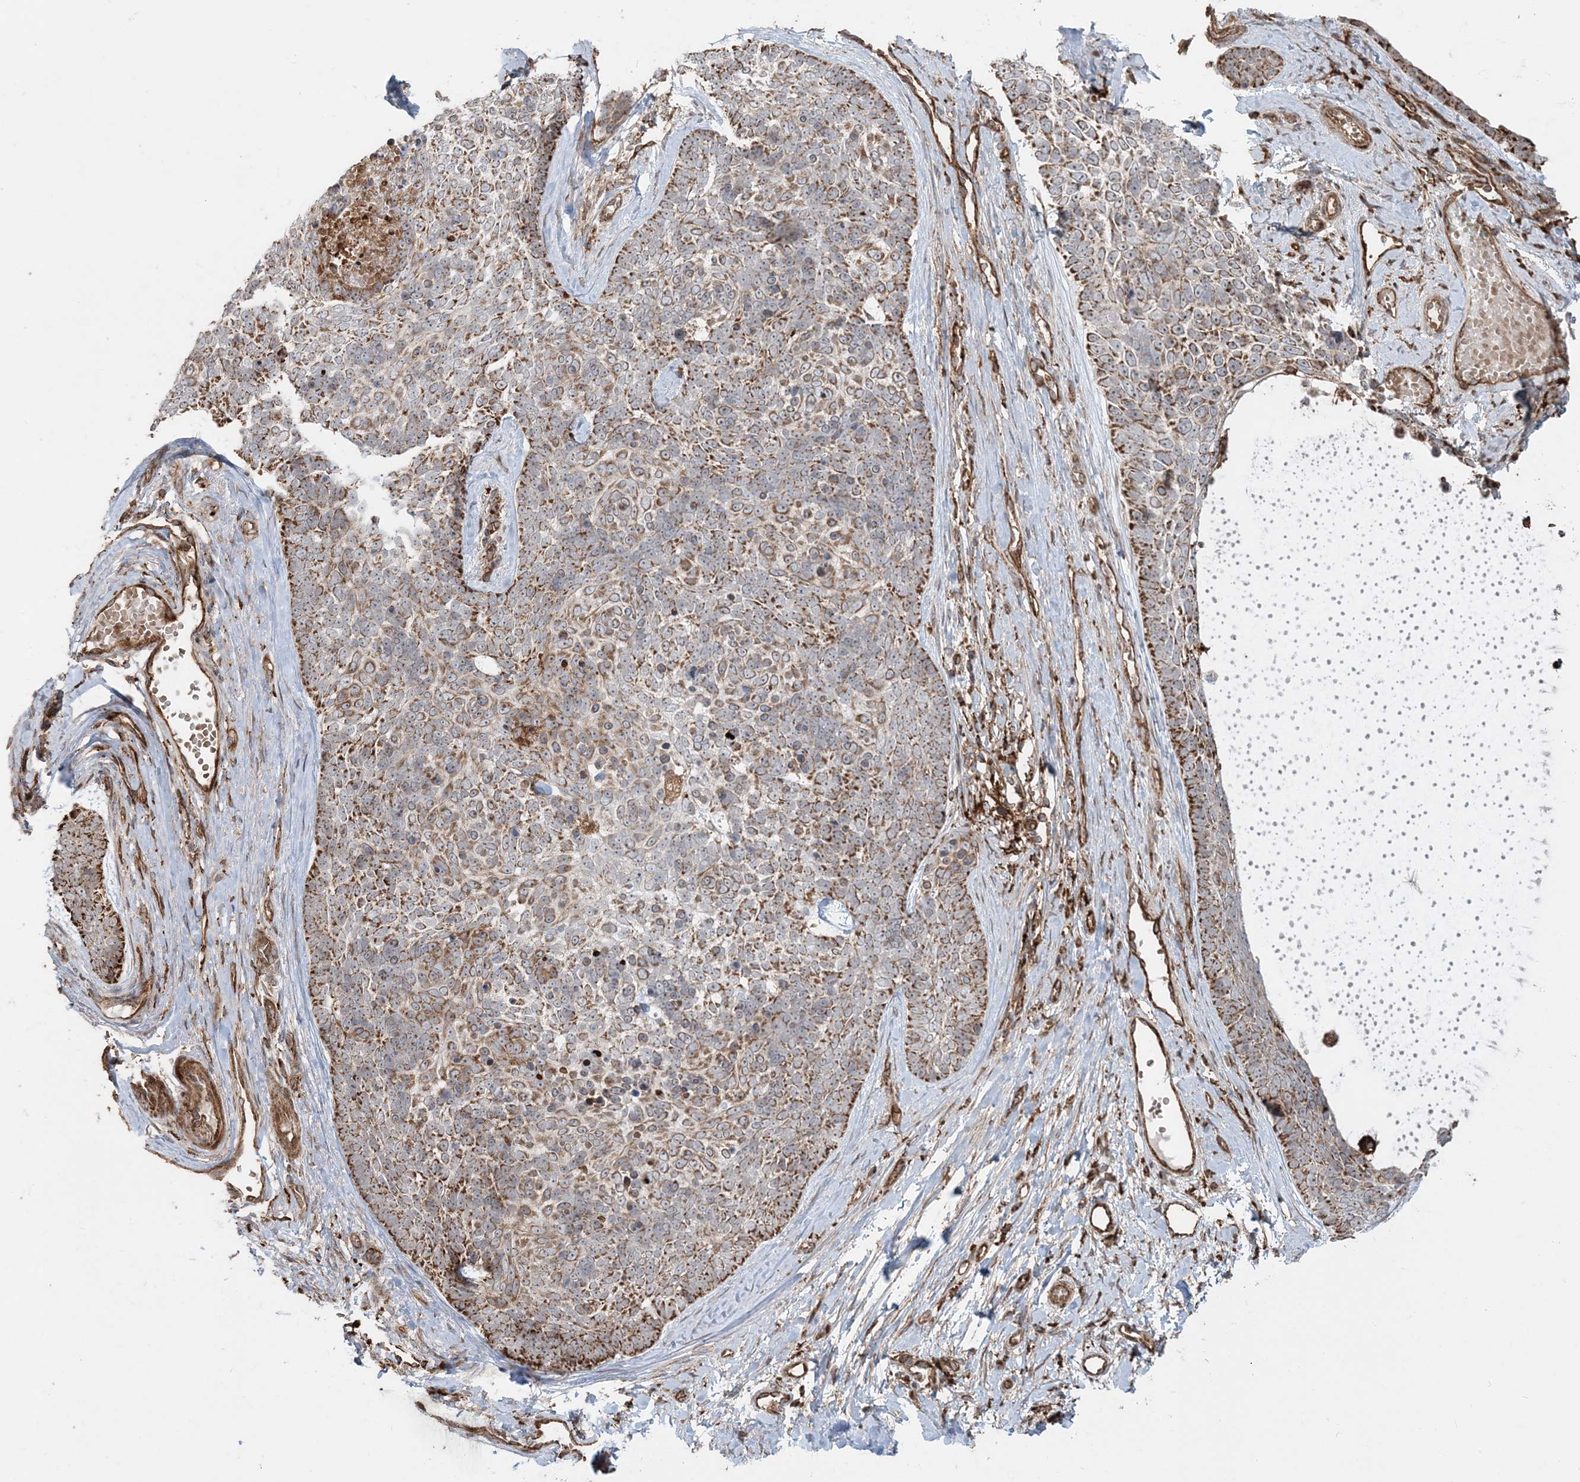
{"staining": {"intensity": "strong", "quantity": "25%-75%", "location": "cytoplasmic/membranous"}, "tissue": "skin cancer", "cell_type": "Tumor cells", "image_type": "cancer", "snomed": [{"axis": "morphology", "description": "Basal cell carcinoma"}, {"axis": "topography", "description": "Skin"}], "caption": "Protein expression analysis of basal cell carcinoma (skin) reveals strong cytoplasmic/membranous positivity in about 25%-75% of tumor cells.", "gene": "LRPPRC", "patient": {"sex": "female", "age": 81}}